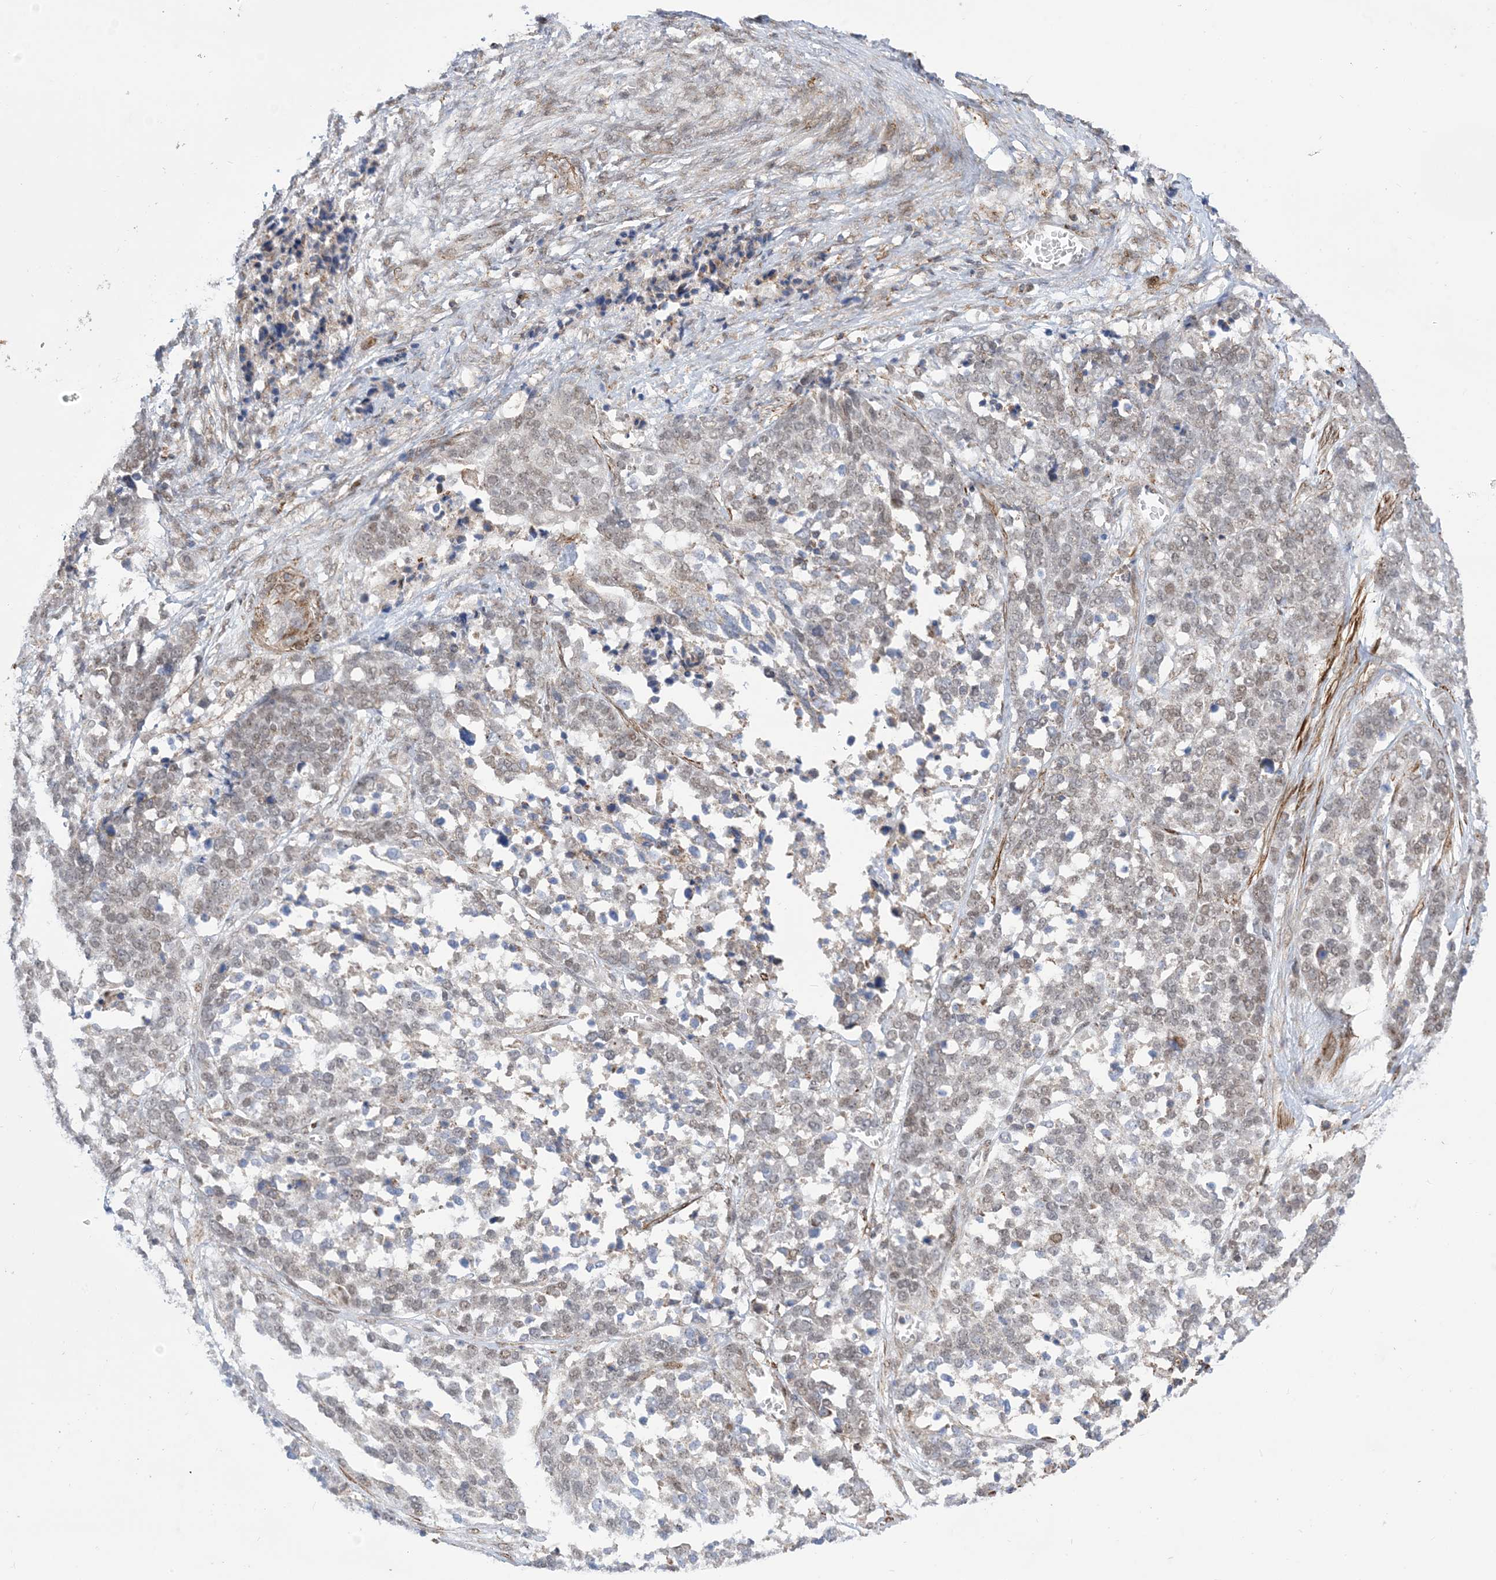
{"staining": {"intensity": "weak", "quantity": ">75%", "location": "nuclear"}, "tissue": "ovarian cancer", "cell_type": "Tumor cells", "image_type": "cancer", "snomed": [{"axis": "morphology", "description": "Cystadenocarcinoma, serous, NOS"}, {"axis": "topography", "description": "Ovary"}], "caption": "Serous cystadenocarcinoma (ovarian) stained for a protein (brown) reveals weak nuclear positive staining in about >75% of tumor cells.", "gene": "ZNF8", "patient": {"sex": "female", "age": 44}}